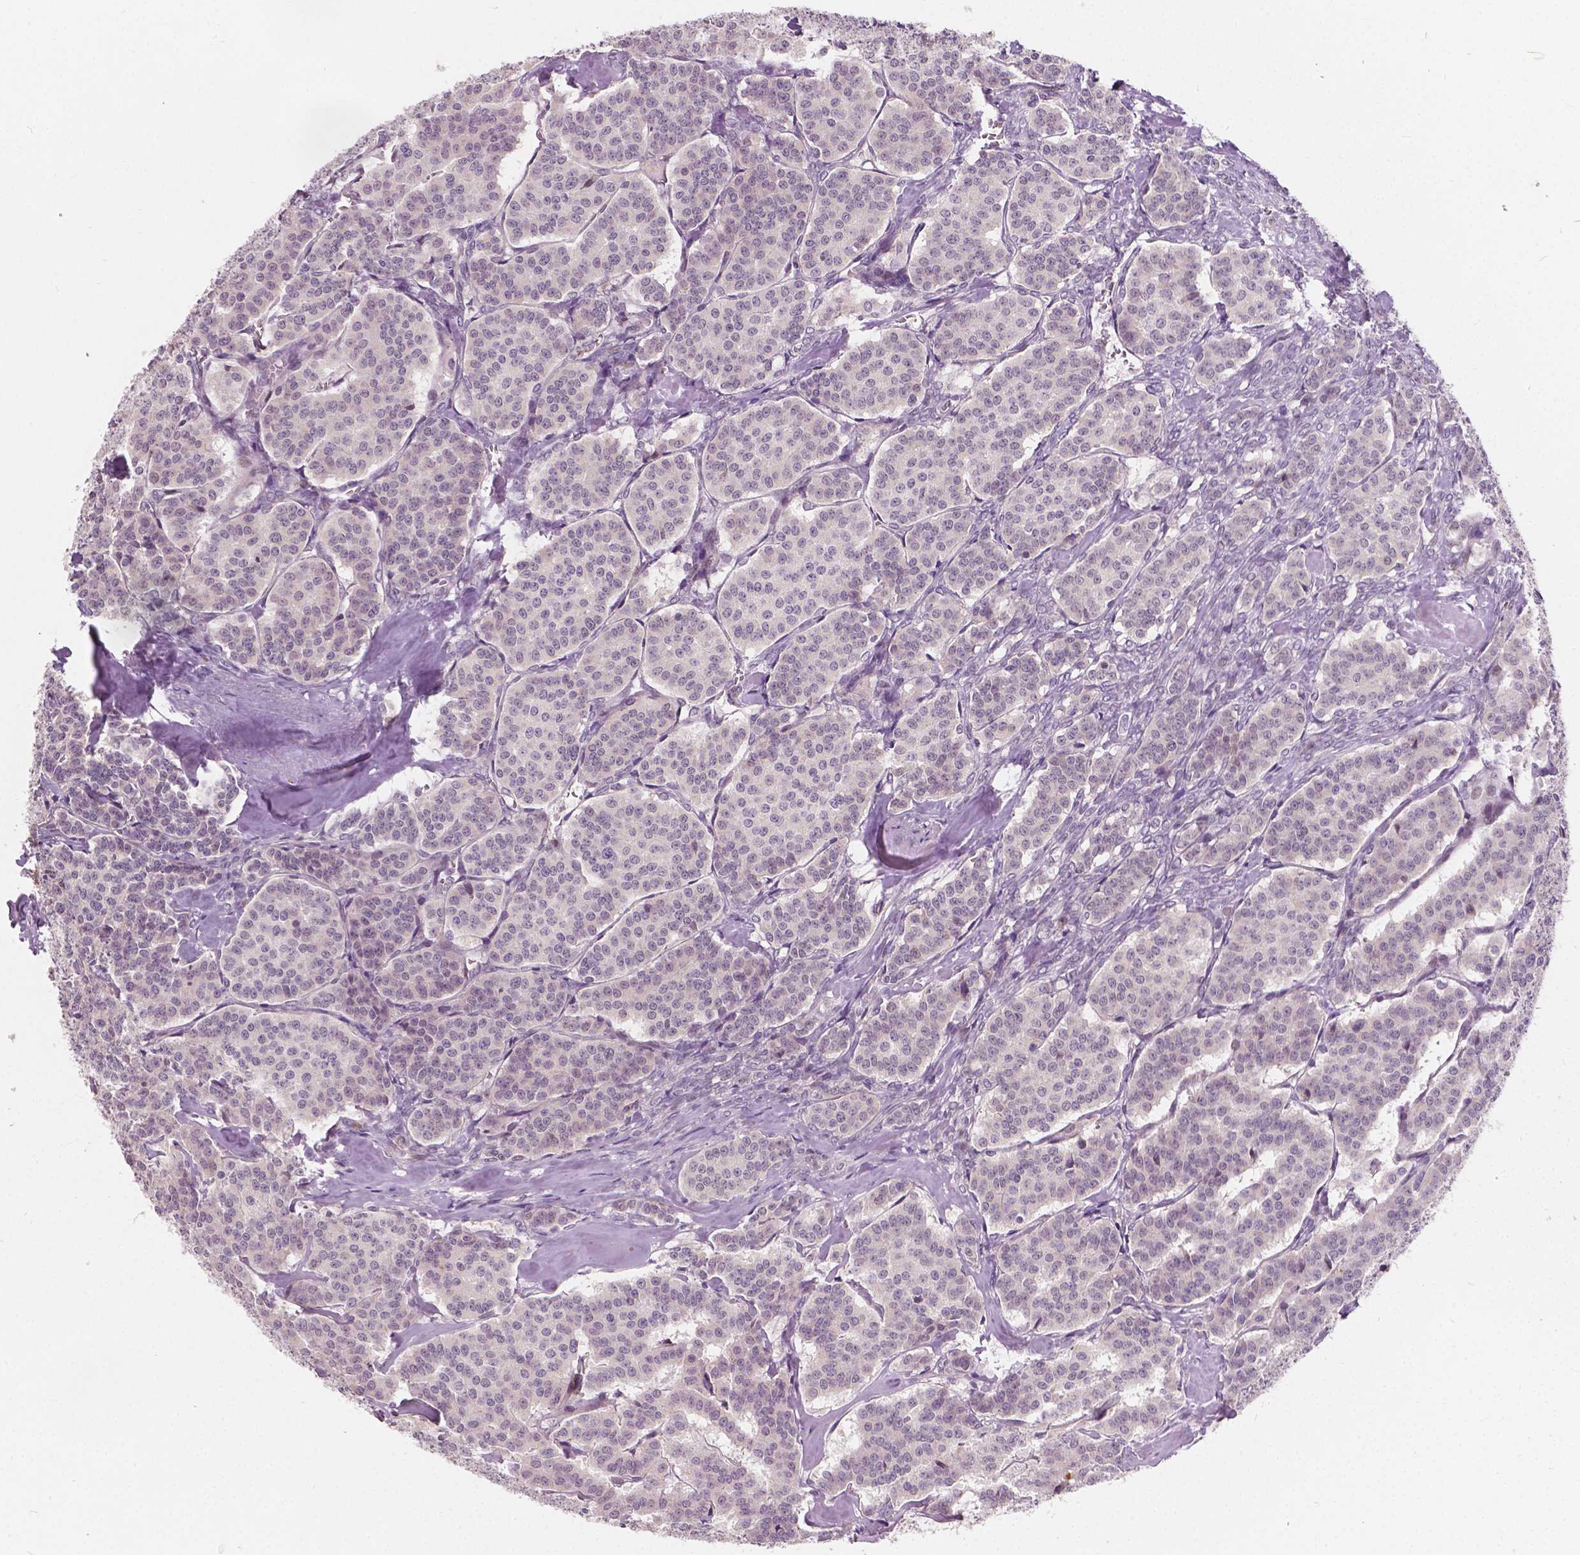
{"staining": {"intensity": "negative", "quantity": "none", "location": "none"}, "tissue": "carcinoid", "cell_type": "Tumor cells", "image_type": "cancer", "snomed": [{"axis": "morphology", "description": "Carcinoid, malignant, NOS"}, {"axis": "topography", "description": "Lung"}], "caption": "This is an IHC photomicrograph of carcinoid. There is no positivity in tumor cells.", "gene": "DLX6", "patient": {"sex": "female", "age": 46}}